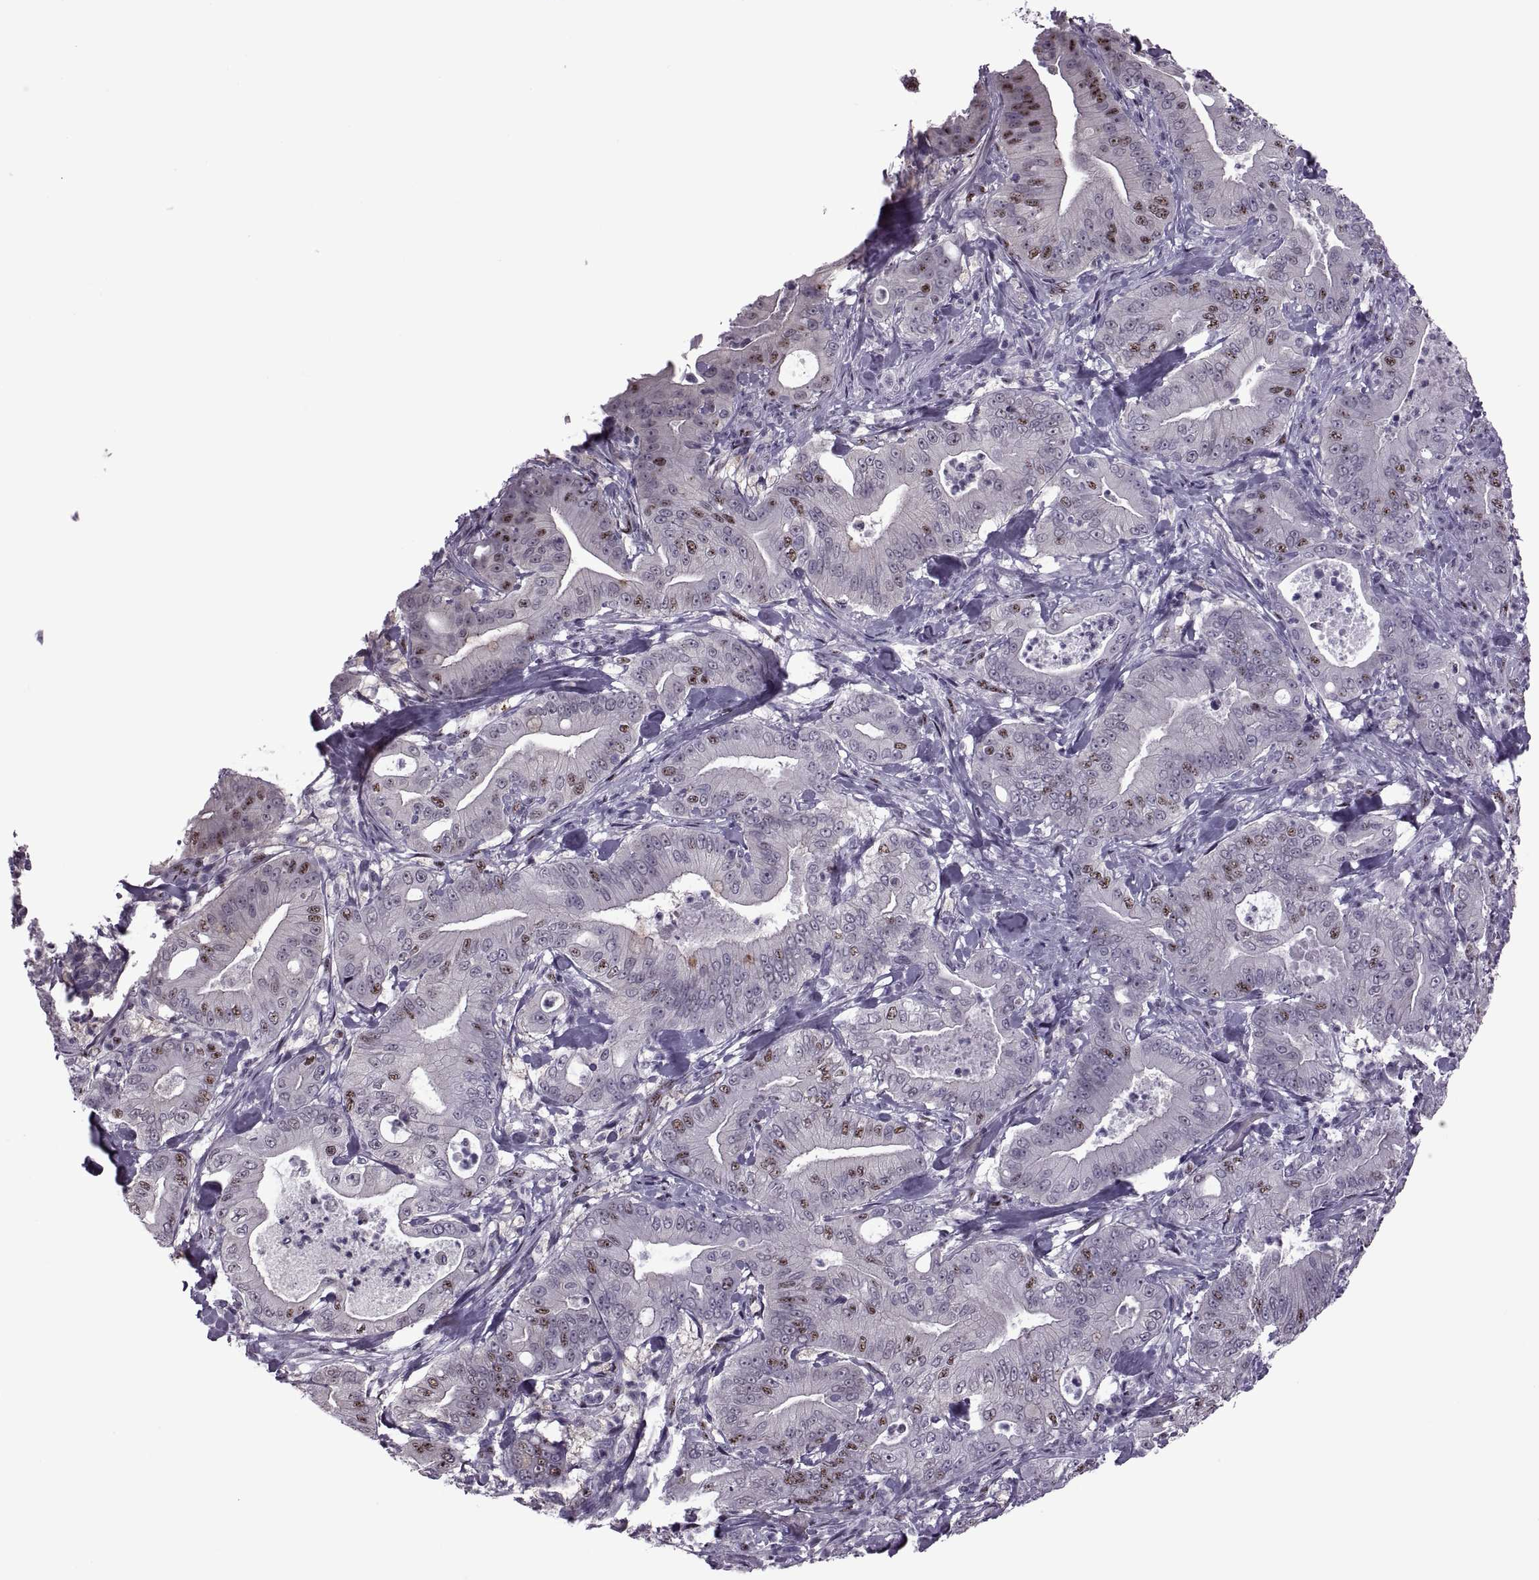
{"staining": {"intensity": "moderate", "quantity": "<25%", "location": "nuclear"}, "tissue": "pancreatic cancer", "cell_type": "Tumor cells", "image_type": "cancer", "snomed": [{"axis": "morphology", "description": "Adenocarcinoma, NOS"}, {"axis": "topography", "description": "Pancreas"}], "caption": "Brown immunohistochemical staining in human pancreatic adenocarcinoma displays moderate nuclear staining in about <25% of tumor cells. Using DAB (brown) and hematoxylin (blue) stains, captured at high magnification using brightfield microscopy.", "gene": "MAGEA4", "patient": {"sex": "male", "age": 71}}